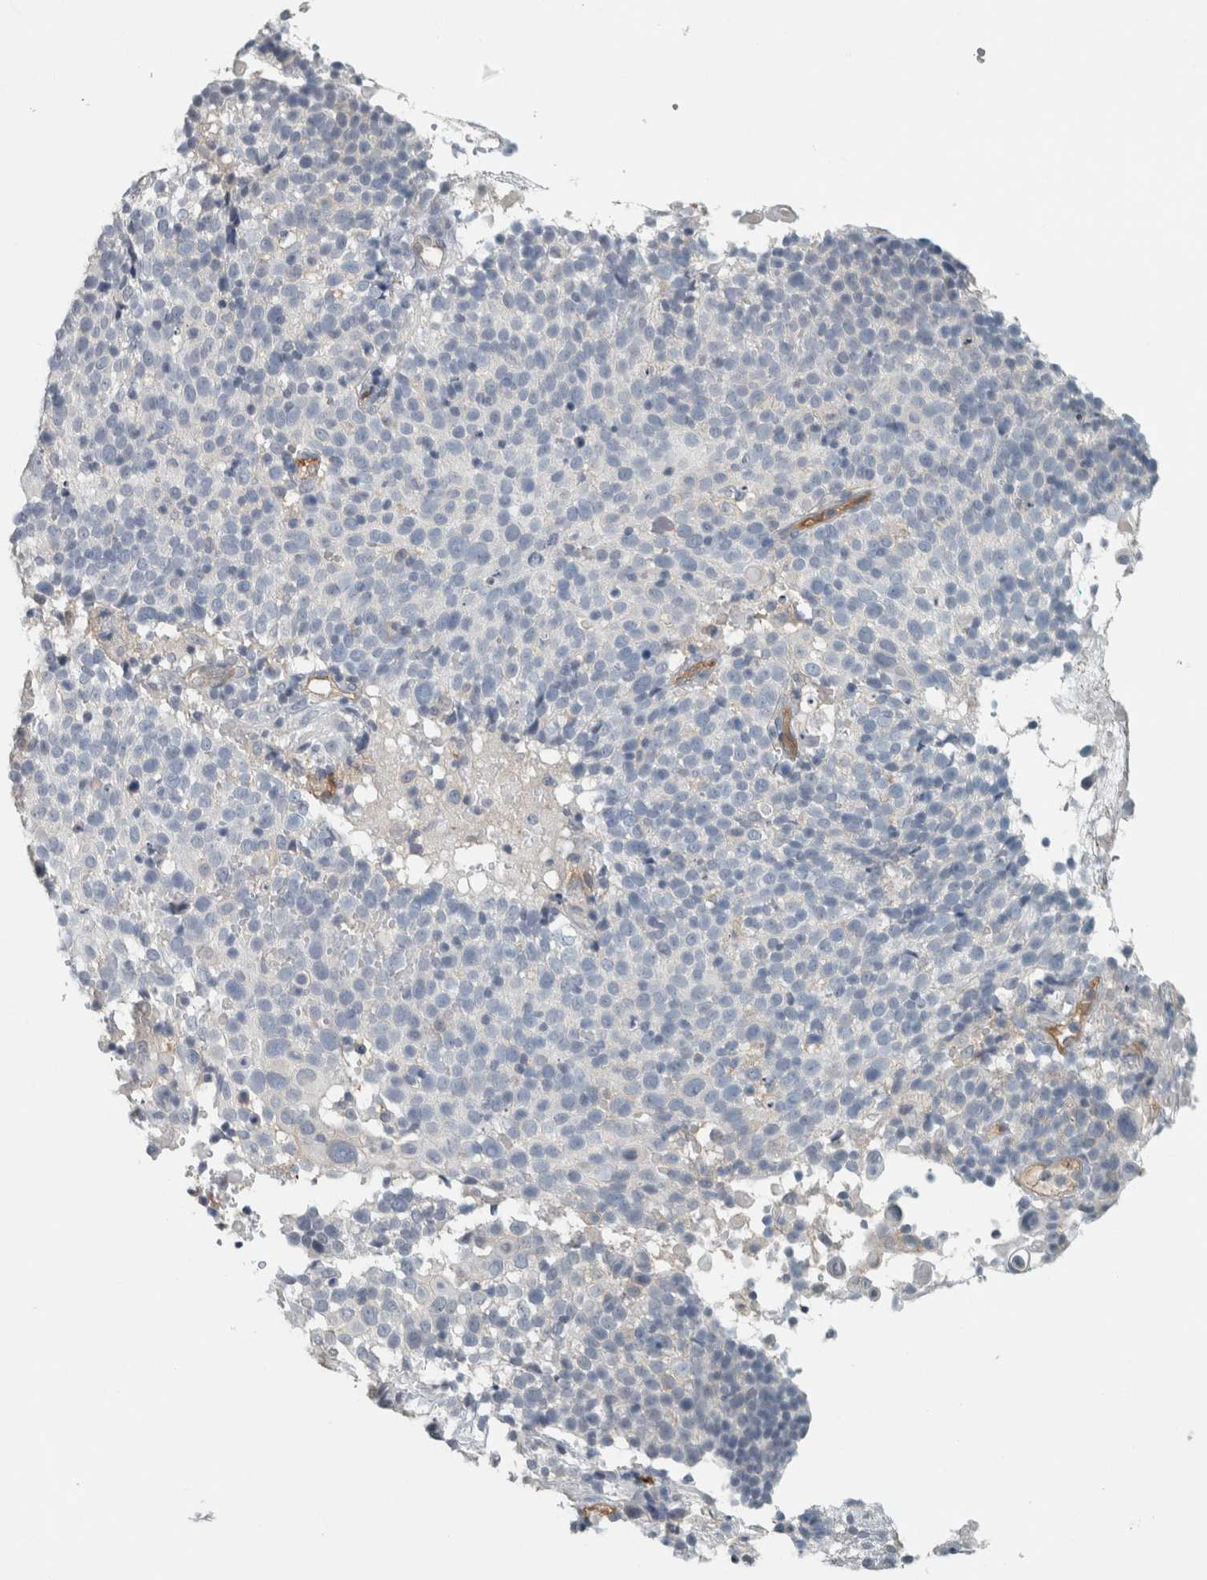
{"staining": {"intensity": "negative", "quantity": "none", "location": "none"}, "tissue": "cervical cancer", "cell_type": "Tumor cells", "image_type": "cancer", "snomed": [{"axis": "morphology", "description": "Squamous cell carcinoma, NOS"}, {"axis": "topography", "description": "Cervix"}], "caption": "This is an immunohistochemistry (IHC) micrograph of human squamous cell carcinoma (cervical). There is no positivity in tumor cells.", "gene": "SCIN", "patient": {"sex": "female", "age": 74}}